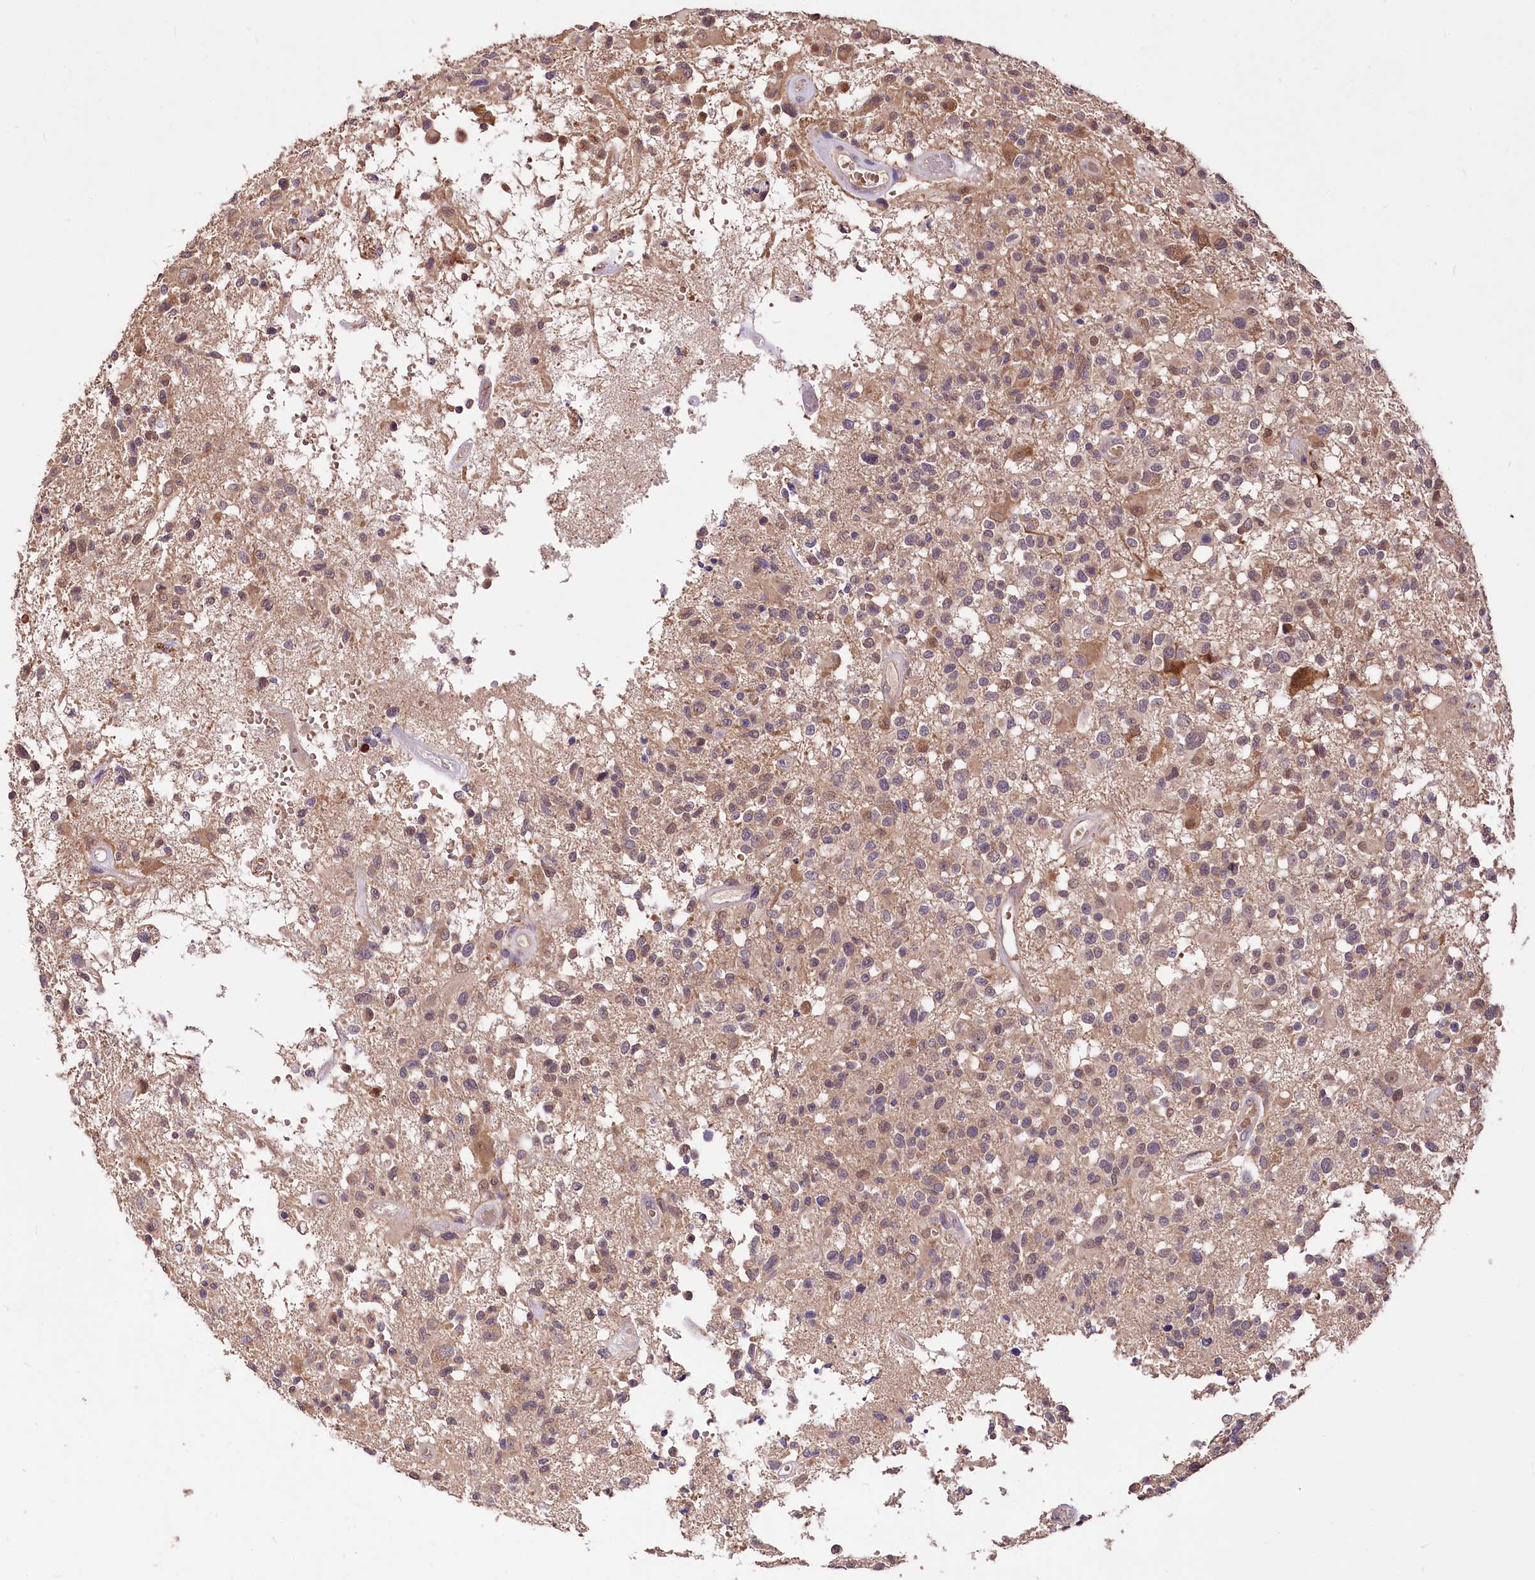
{"staining": {"intensity": "moderate", "quantity": "<25%", "location": "cytoplasmic/membranous,nuclear"}, "tissue": "glioma", "cell_type": "Tumor cells", "image_type": "cancer", "snomed": [{"axis": "morphology", "description": "Glioma, malignant, High grade"}, {"axis": "morphology", "description": "Glioblastoma, NOS"}, {"axis": "topography", "description": "Brain"}], "caption": "This micrograph exhibits IHC staining of human glioma, with low moderate cytoplasmic/membranous and nuclear expression in approximately <25% of tumor cells.", "gene": "SERGEF", "patient": {"sex": "male", "age": 60}}